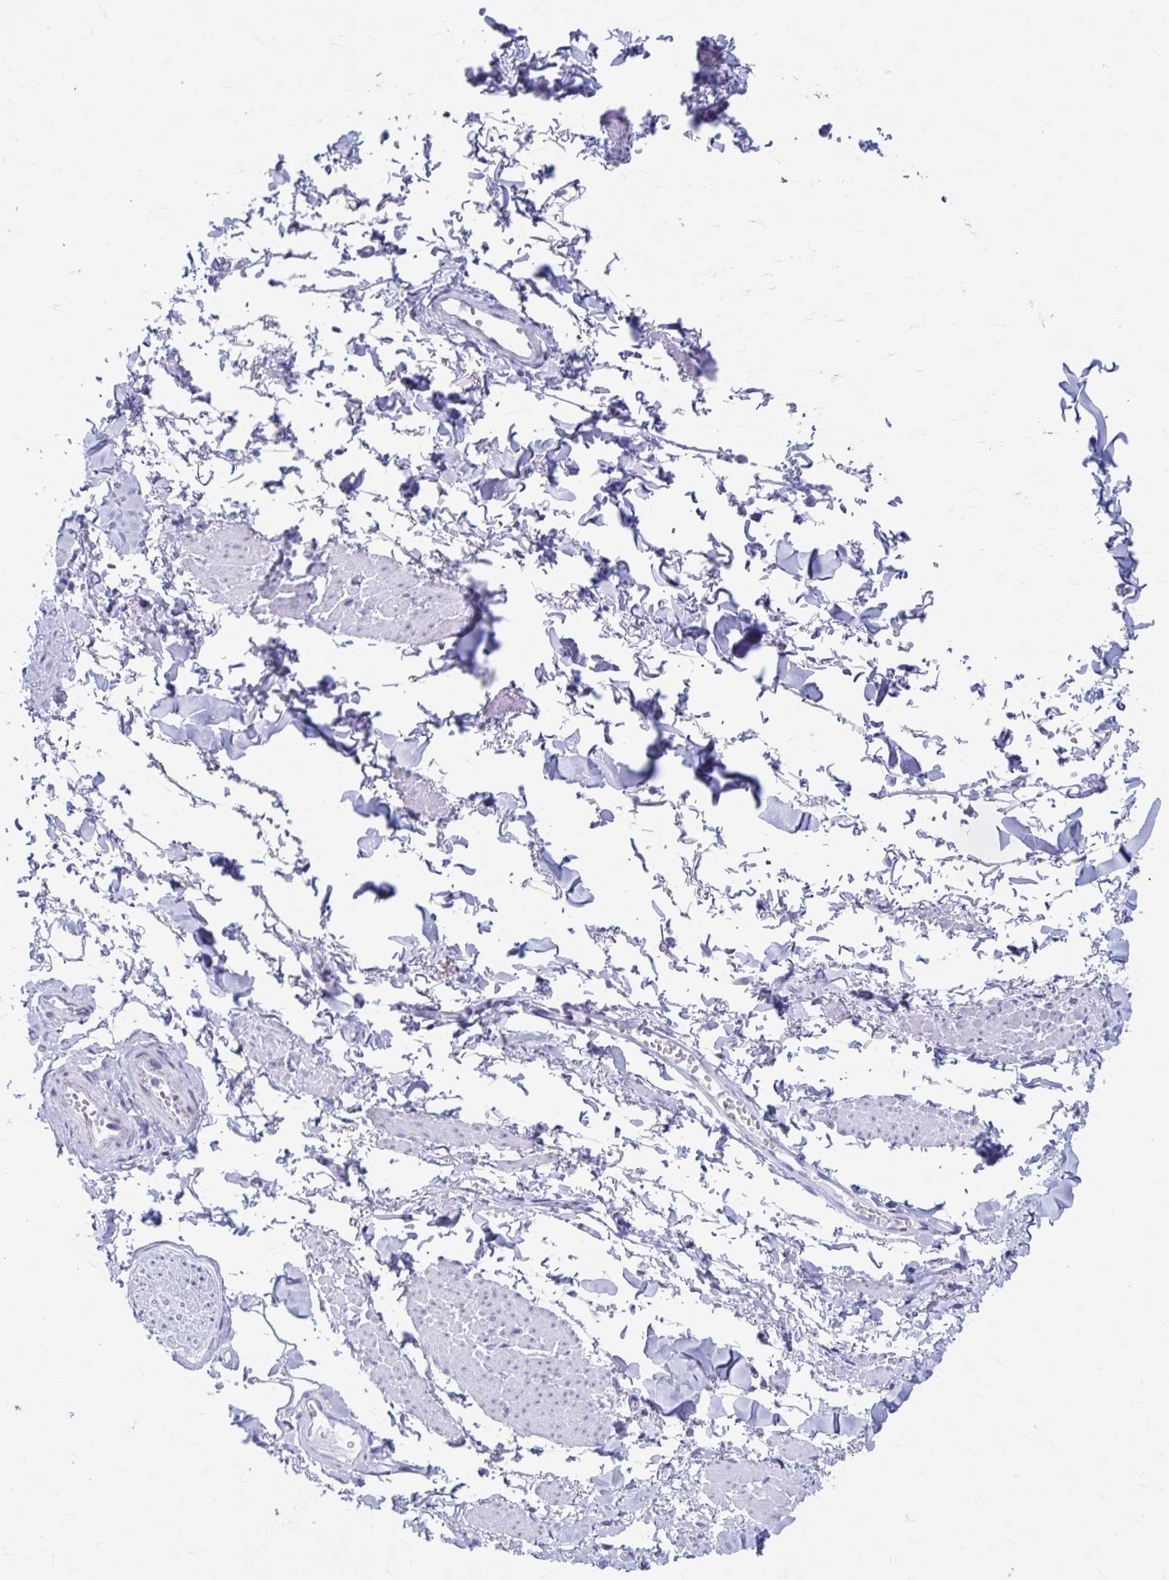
{"staining": {"intensity": "negative", "quantity": "none", "location": "none"}, "tissue": "adipose tissue", "cell_type": "Adipocytes", "image_type": "normal", "snomed": [{"axis": "morphology", "description": "Normal tissue, NOS"}, {"axis": "topography", "description": "Vulva"}, {"axis": "topography", "description": "Peripheral nerve tissue"}], "caption": "The histopathology image reveals no significant positivity in adipocytes of adipose tissue. The staining is performed using DAB brown chromogen with nuclei counter-stained in using hematoxylin.", "gene": "KCNE2", "patient": {"sex": "female", "age": 66}}